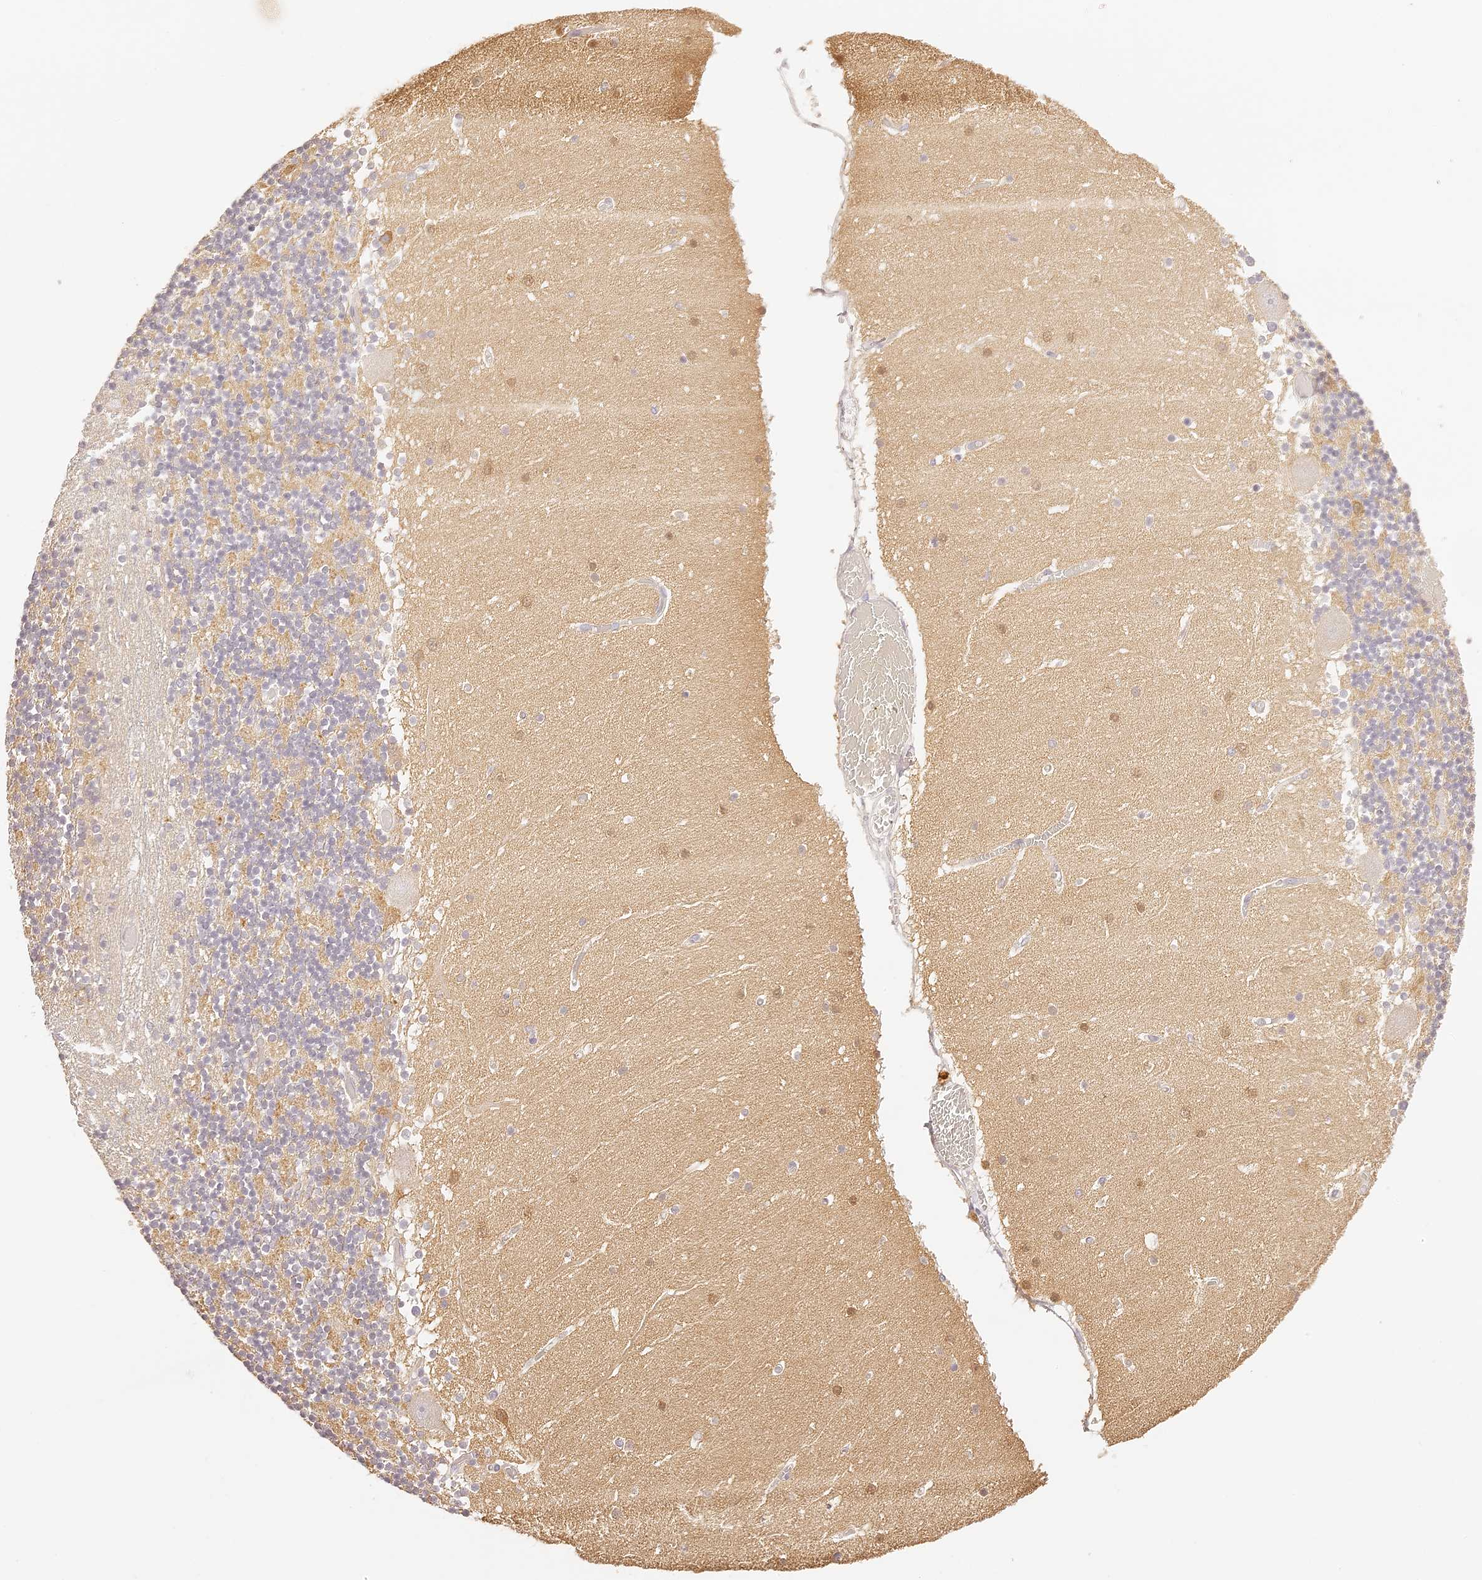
{"staining": {"intensity": "weak", "quantity": "<25%", "location": "cytoplasmic/membranous"}, "tissue": "cerebellum", "cell_type": "Cells in granular layer", "image_type": "normal", "snomed": [{"axis": "morphology", "description": "Normal tissue, NOS"}, {"axis": "topography", "description": "Cerebellum"}], "caption": "Image shows no protein expression in cells in granular layer of normal cerebellum.", "gene": "TRIM45", "patient": {"sex": "female", "age": 28}}